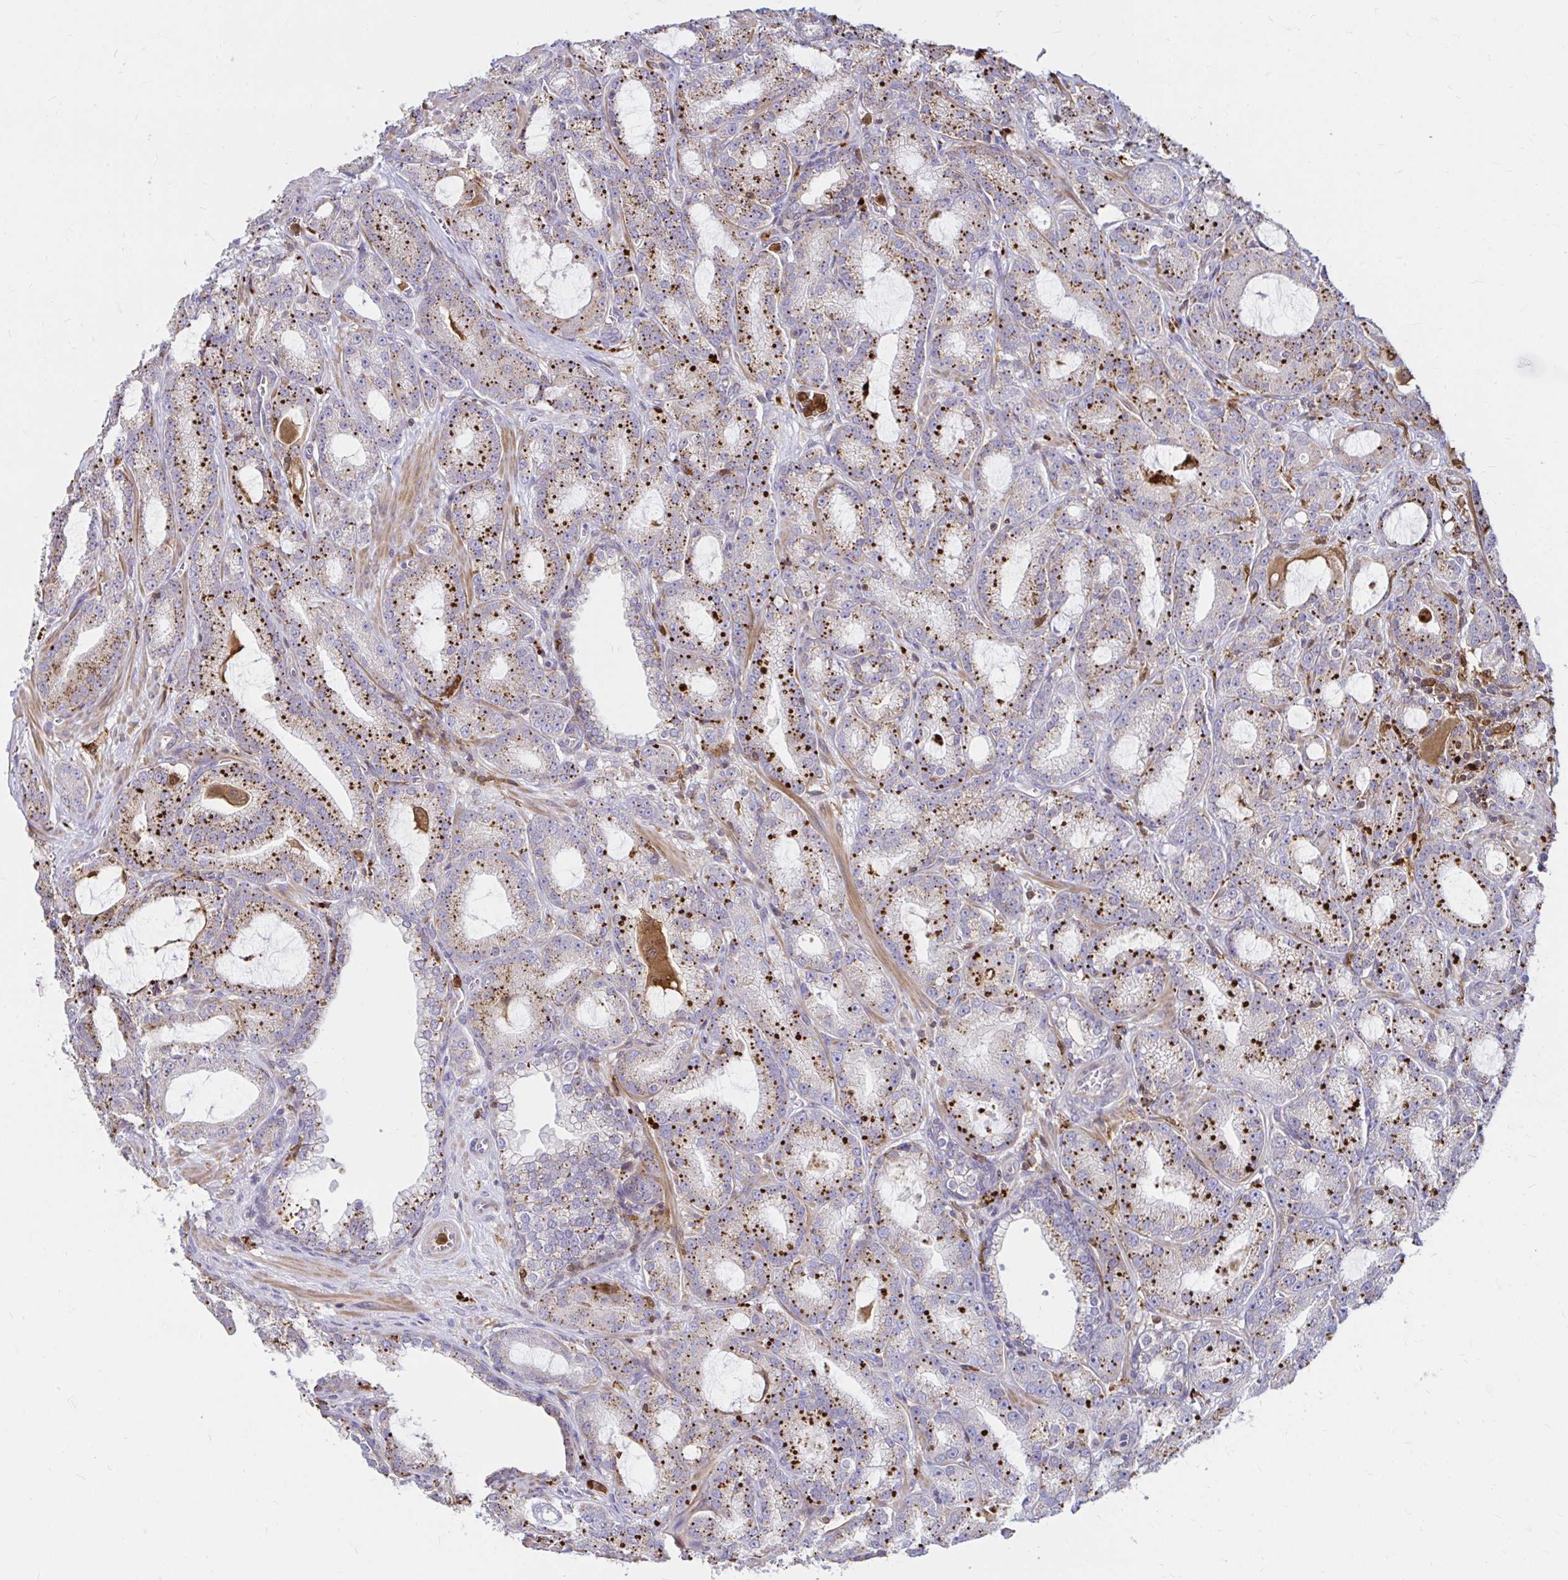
{"staining": {"intensity": "moderate", "quantity": "25%-75%", "location": "cytoplasmic/membranous"}, "tissue": "prostate cancer", "cell_type": "Tumor cells", "image_type": "cancer", "snomed": [{"axis": "morphology", "description": "Adenocarcinoma, High grade"}, {"axis": "topography", "description": "Prostate"}], "caption": "Immunohistochemistry micrograph of neoplastic tissue: human prostate cancer stained using immunohistochemistry demonstrates medium levels of moderate protein expression localized specifically in the cytoplasmic/membranous of tumor cells, appearing as a cytoplasmic/membranous brown color.", "gene": "PYCARD", "patient": {"sex": "male", "age": 65}}